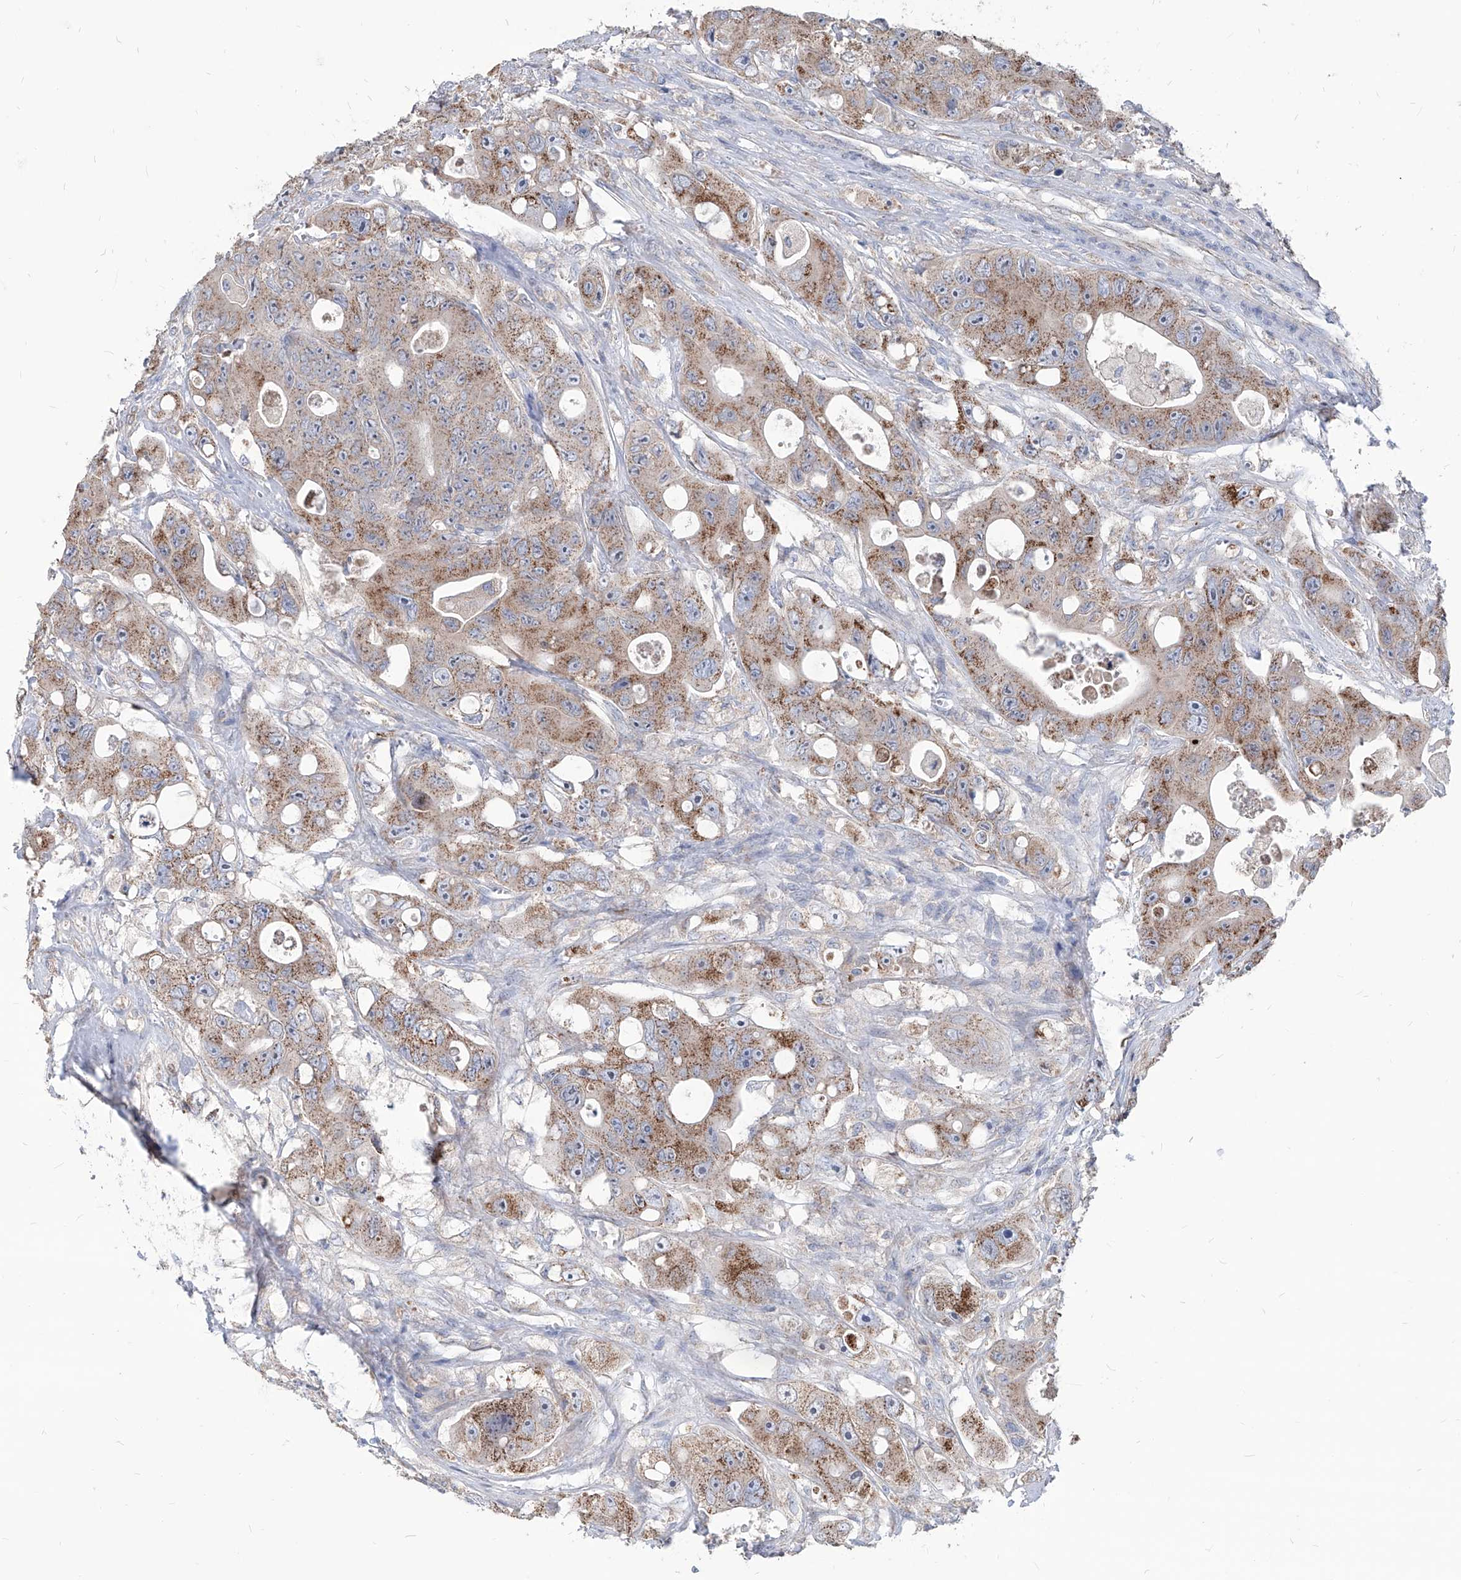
{"staining": {"intensity": "moderate", "quantity": ">75%", "location": "cytoplasmic/membranous"}, "tissue": "colorectal cancer", "cell_type": "Tumor cells", "image_type": "cancer", "snomed": [{"axis": "morphology", "description": "Adenocarcinoma, NOS"}, {"axis": "topography", "description": "Colon"}], "caption": "This is a micrograph of immunohistochemistry staining of colorectal cancer, which shows moderate staining in the cytoplasmic/membranous of tumor cells.", "gene": "AGPS", "patient": {"sex": "female", "age": 46}}